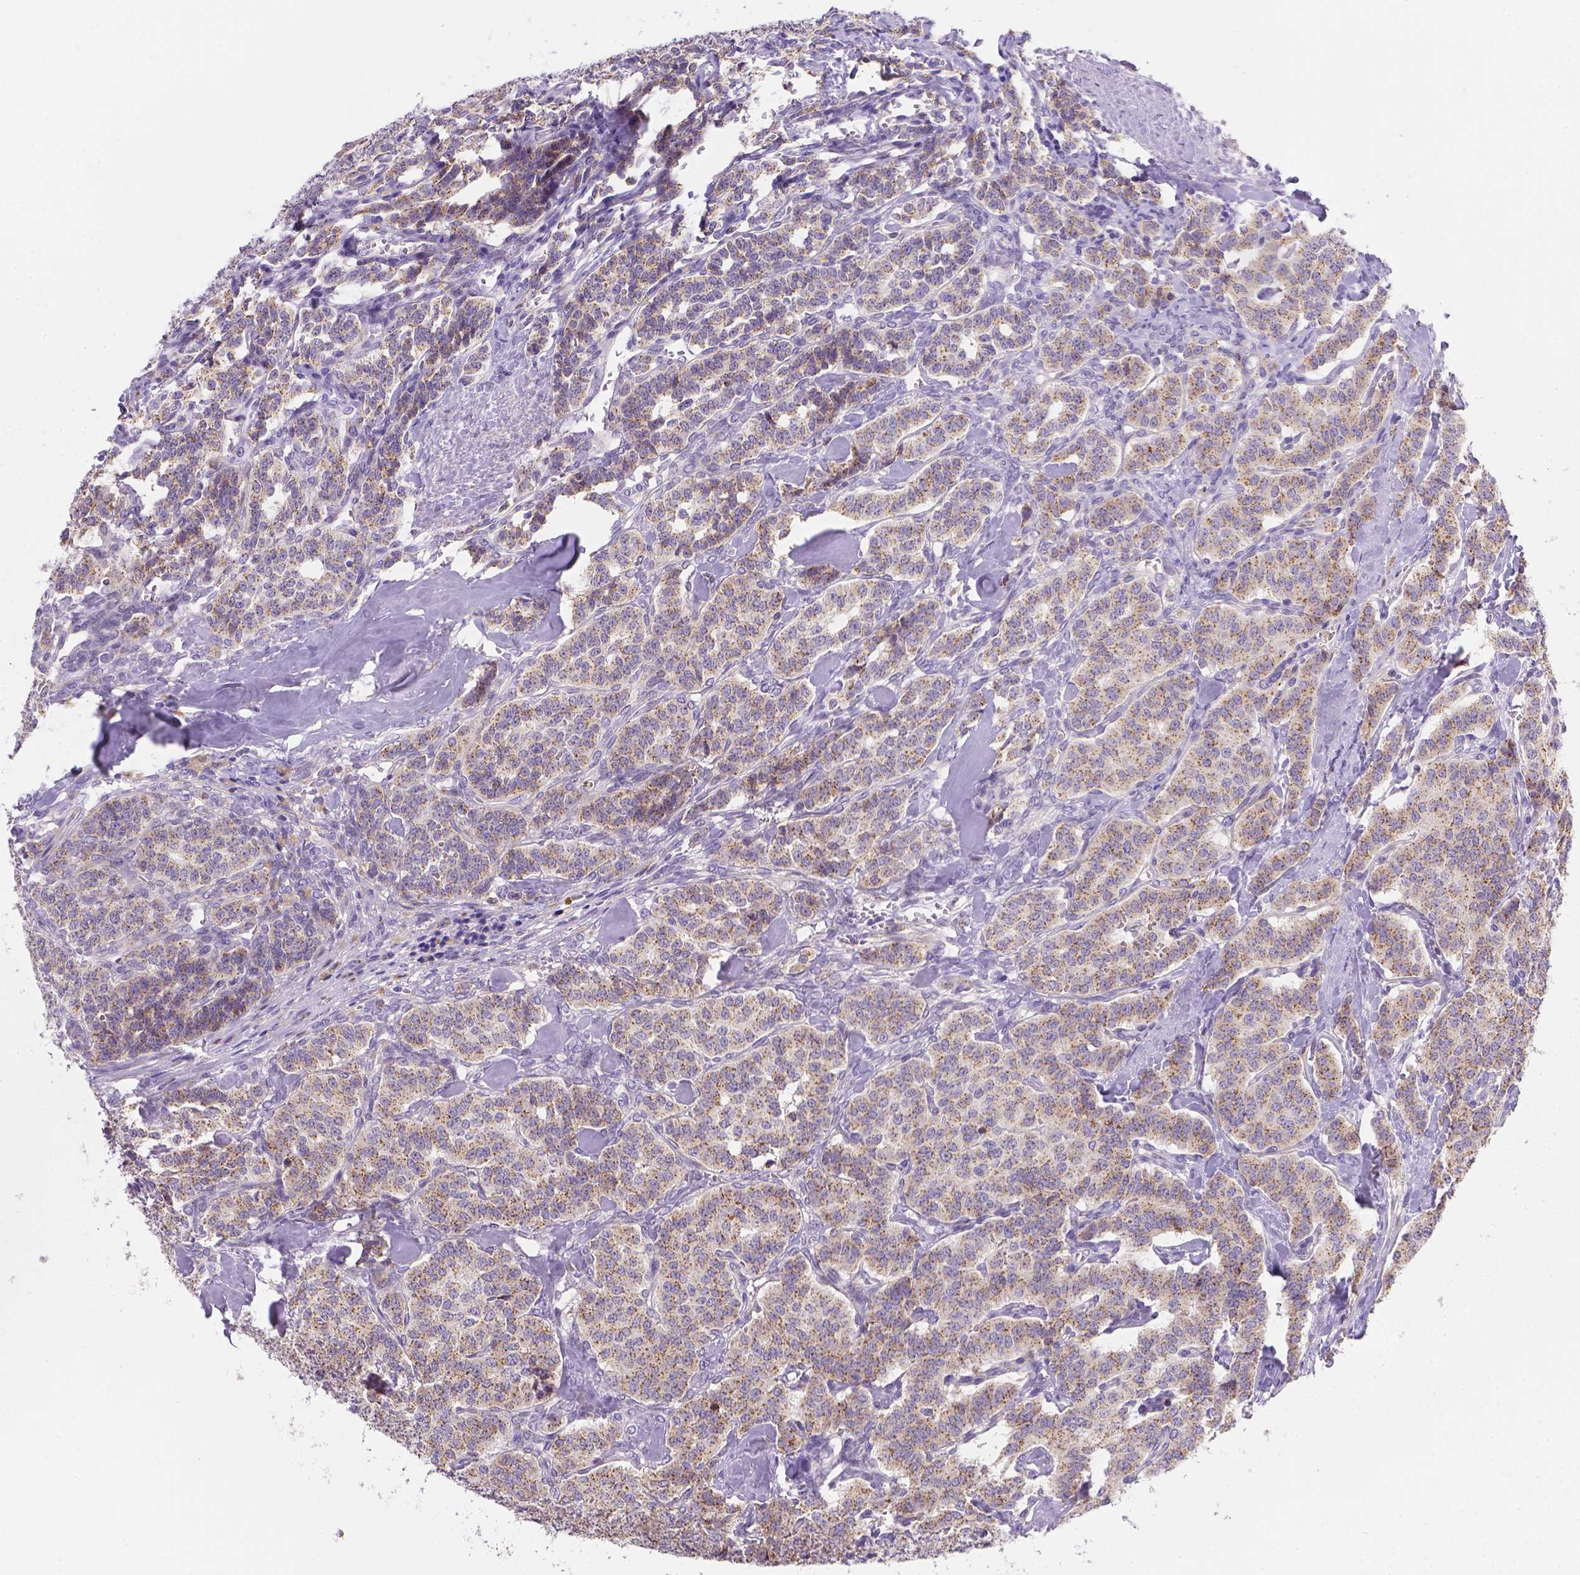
{"staining": {"intensity": "moderate", "quantity": ">75%", "location": "cytoplasmic/membranous"}, "tissue": "carcinoid", "cell_type": "Tumor cells", "image_type": "cancer", "snomed": [{"axis": "morphology", "description": "Normal tissue, NOS"}, {"axis": "morphology", "description": "Carcinoid, malignant, NOS"}, {"axis": "topography", "description": "Lung"}], "caption": "Immunohistochemical staining of carcinoid (malignant) reveals moderate cytoplasmic/membranous protein positivity in approximately >75% of tumor cells.", "gene": "TM4SF18", "patient": {"sex": "female", "age": 46}}